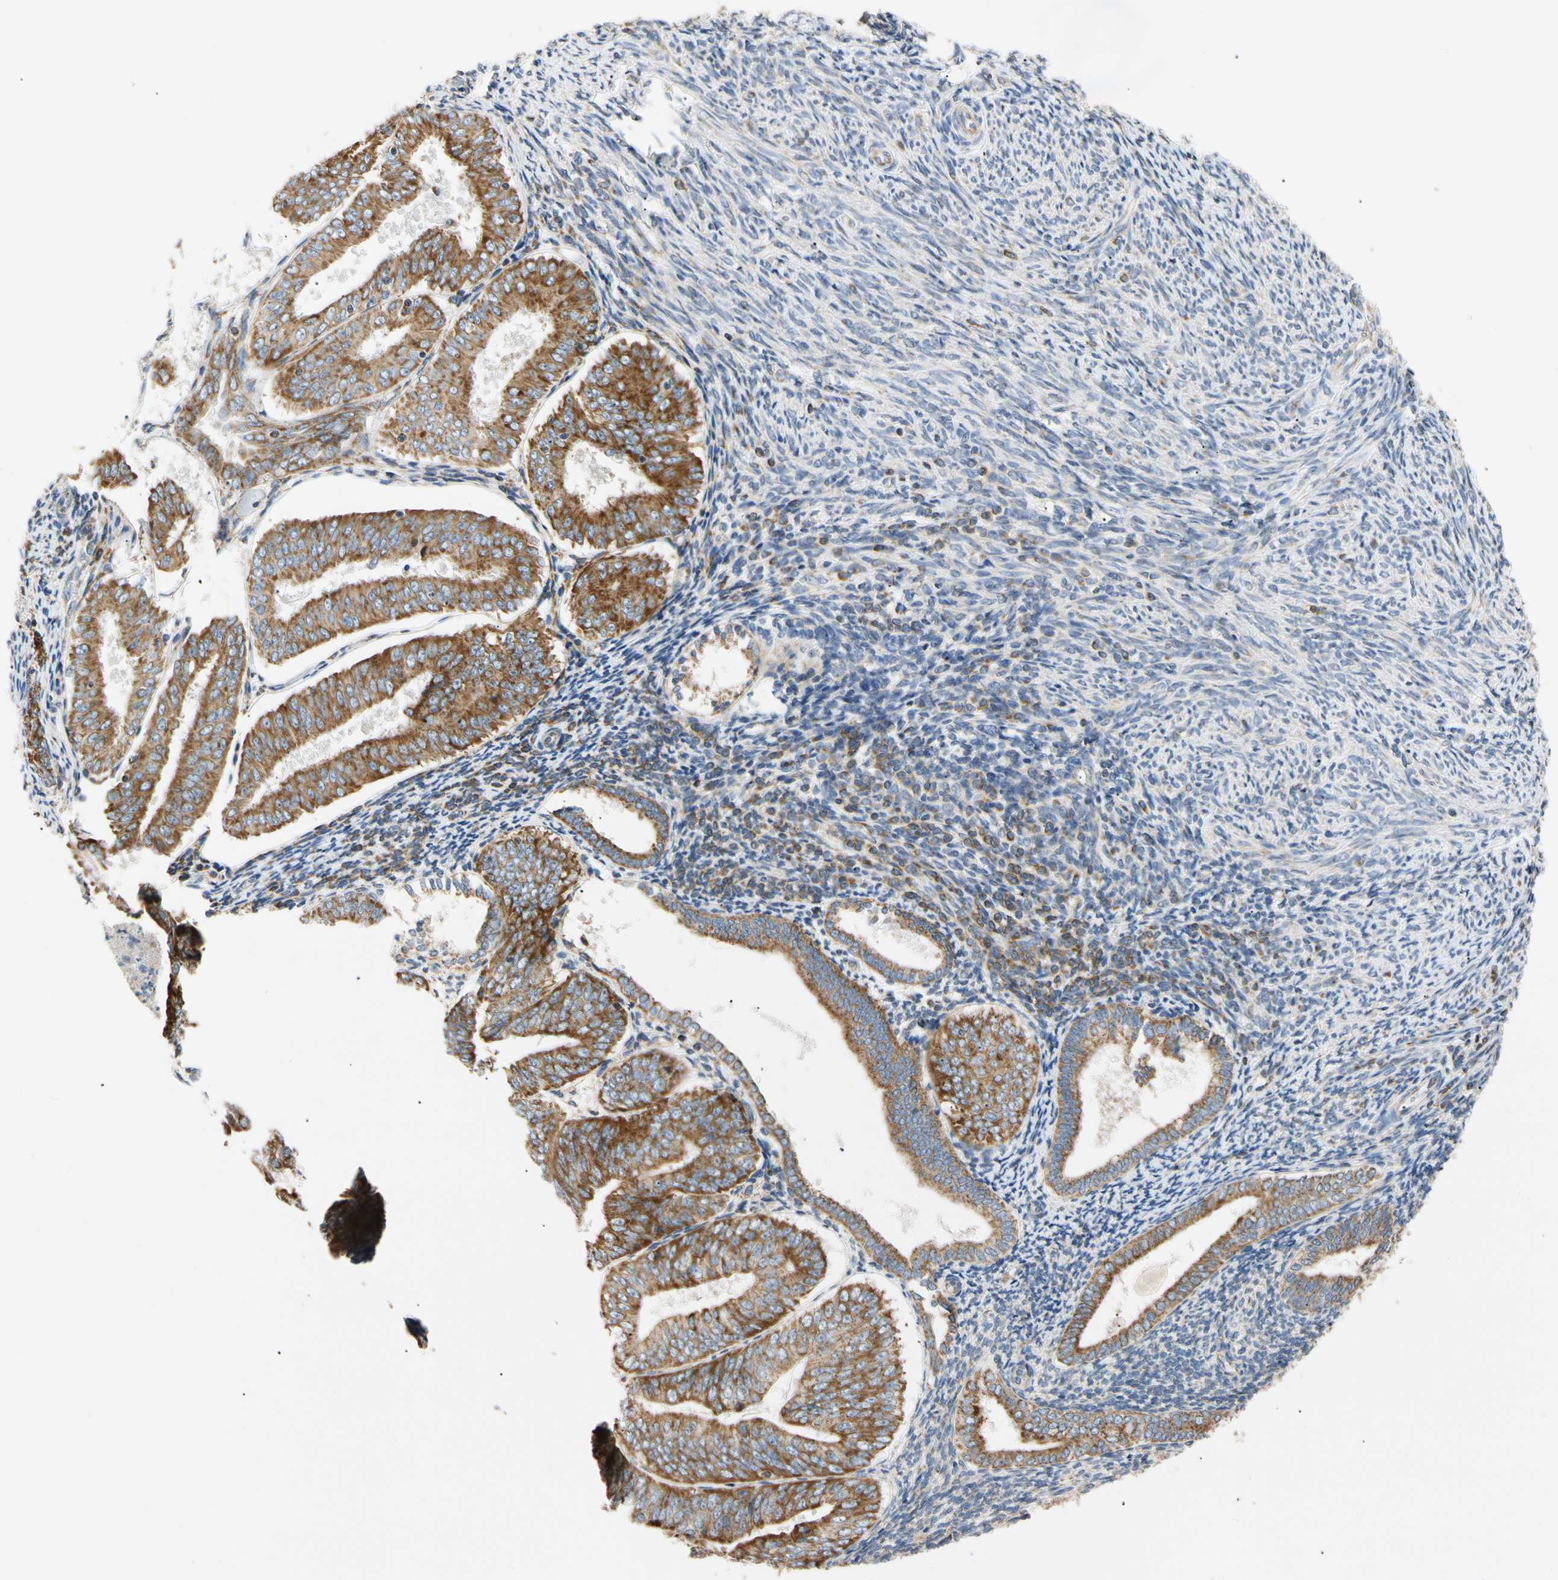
{"staining": {"intensity": "strong", "quantity": ">75%", "location": "cytoplasmic/membranous"}, "tissue": "endometrial cancer", "cell_type": "Tumor cells", "image_type": "cancer", "snomed": [{"axis": "morphology", "description": "Adenocarcinoma, NOS"}, {"axis": "topography", "description": "Endometrium"}], "caption": "An image of endometrial cancer stained for a protein demonstrates strong cytoplasmic/membranous brown staining in tumor cells.", "gene": "PLGRKT", "patient": {"sex": "female", "age": 63}}